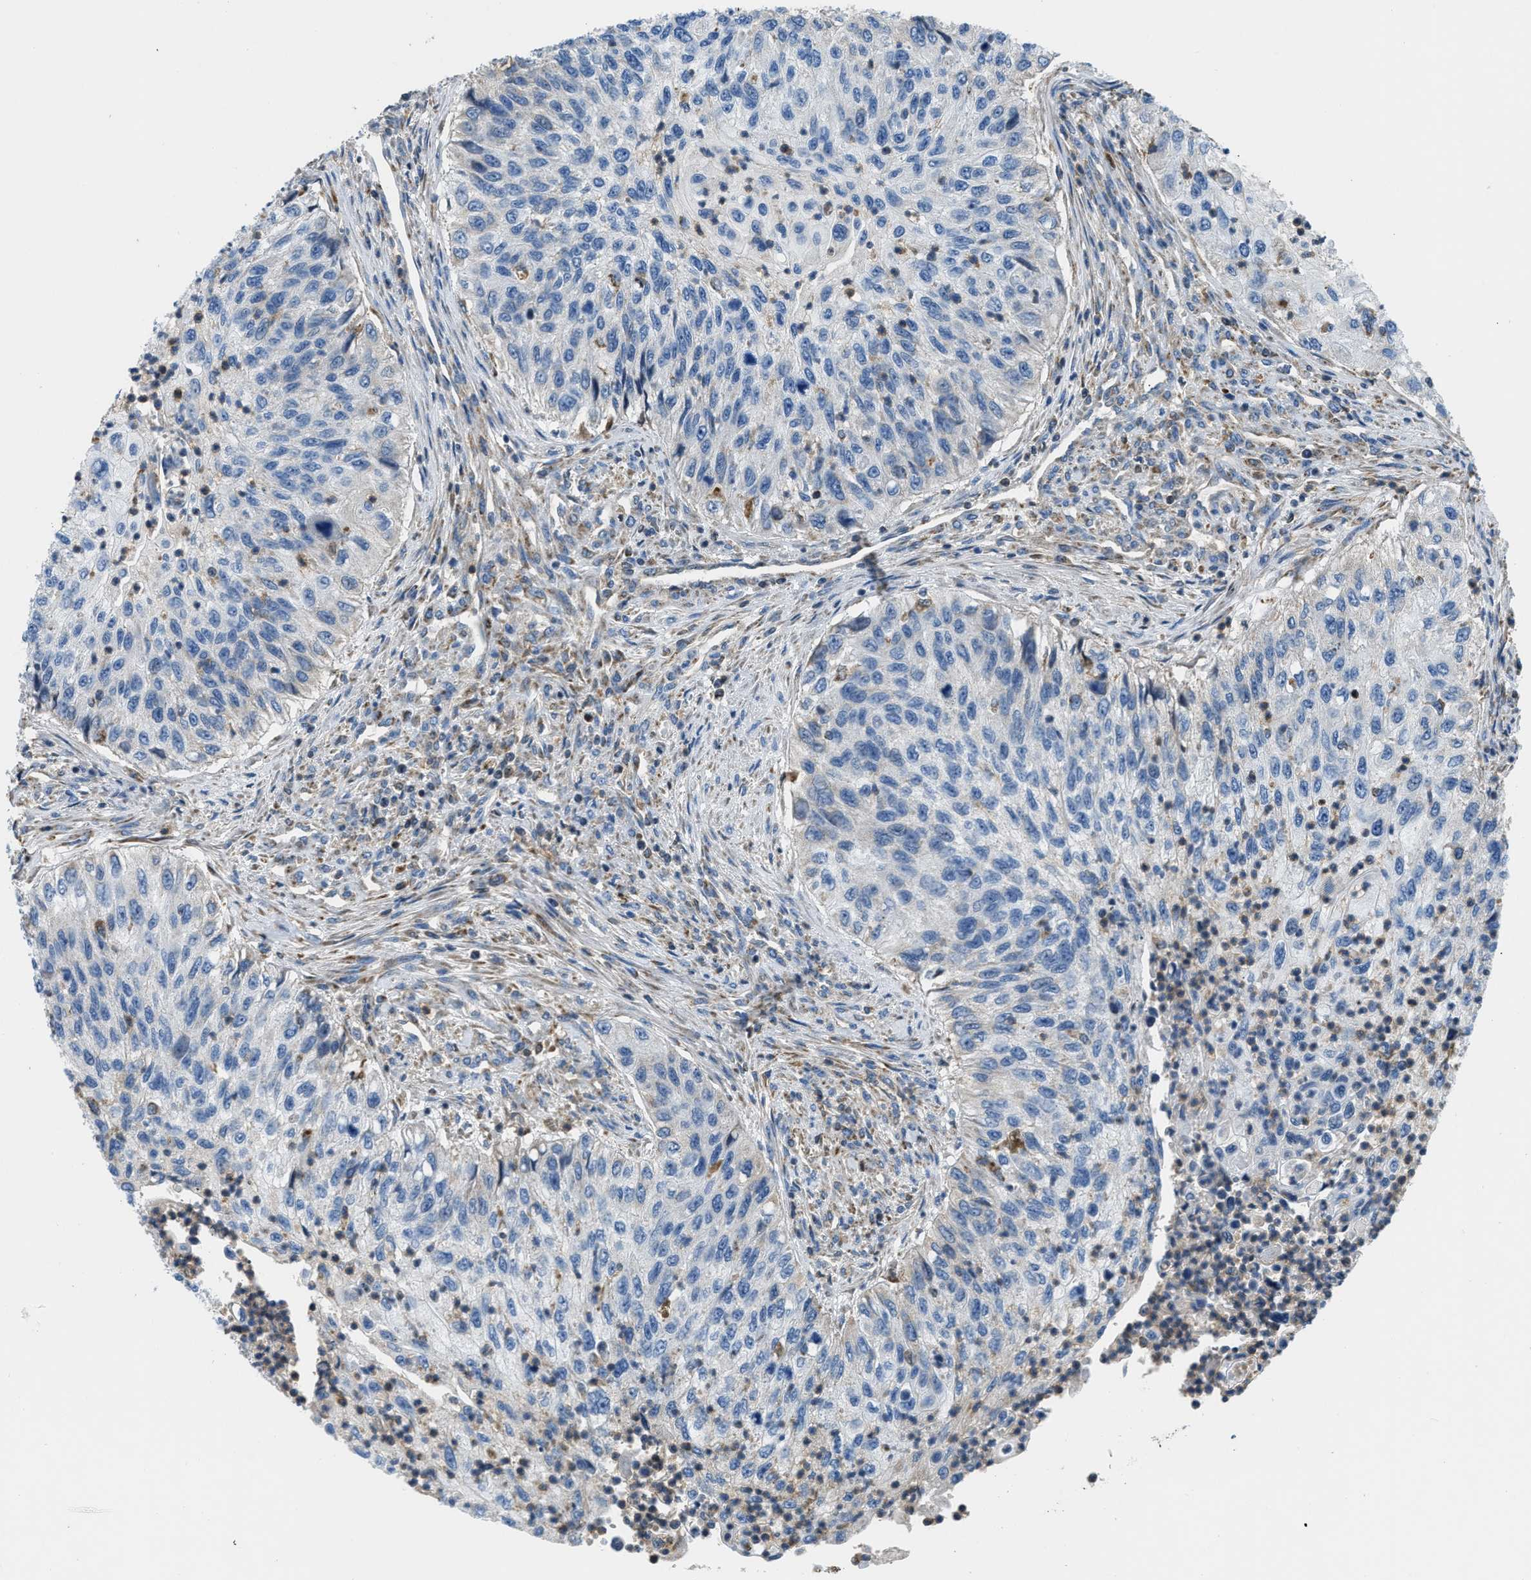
{"staining": {"intensity": "negative", "quantity": "none", "location": "none"}, "tissue": "urothelial cancer", "cell_type": "Tumor cells", "image_type": "cancer", "snomed": [{"axis": "morphology", "description": "Urothelial carcinoma, High grade"}, {"axis": "topography", "description": "Urinary bladder"}], "caption": "The micrograph demonstrates no significant expression in tumor cells of urothelial cancer.", "gene": "ACADVL", "patient": {"sex": "female", "age": 60}}